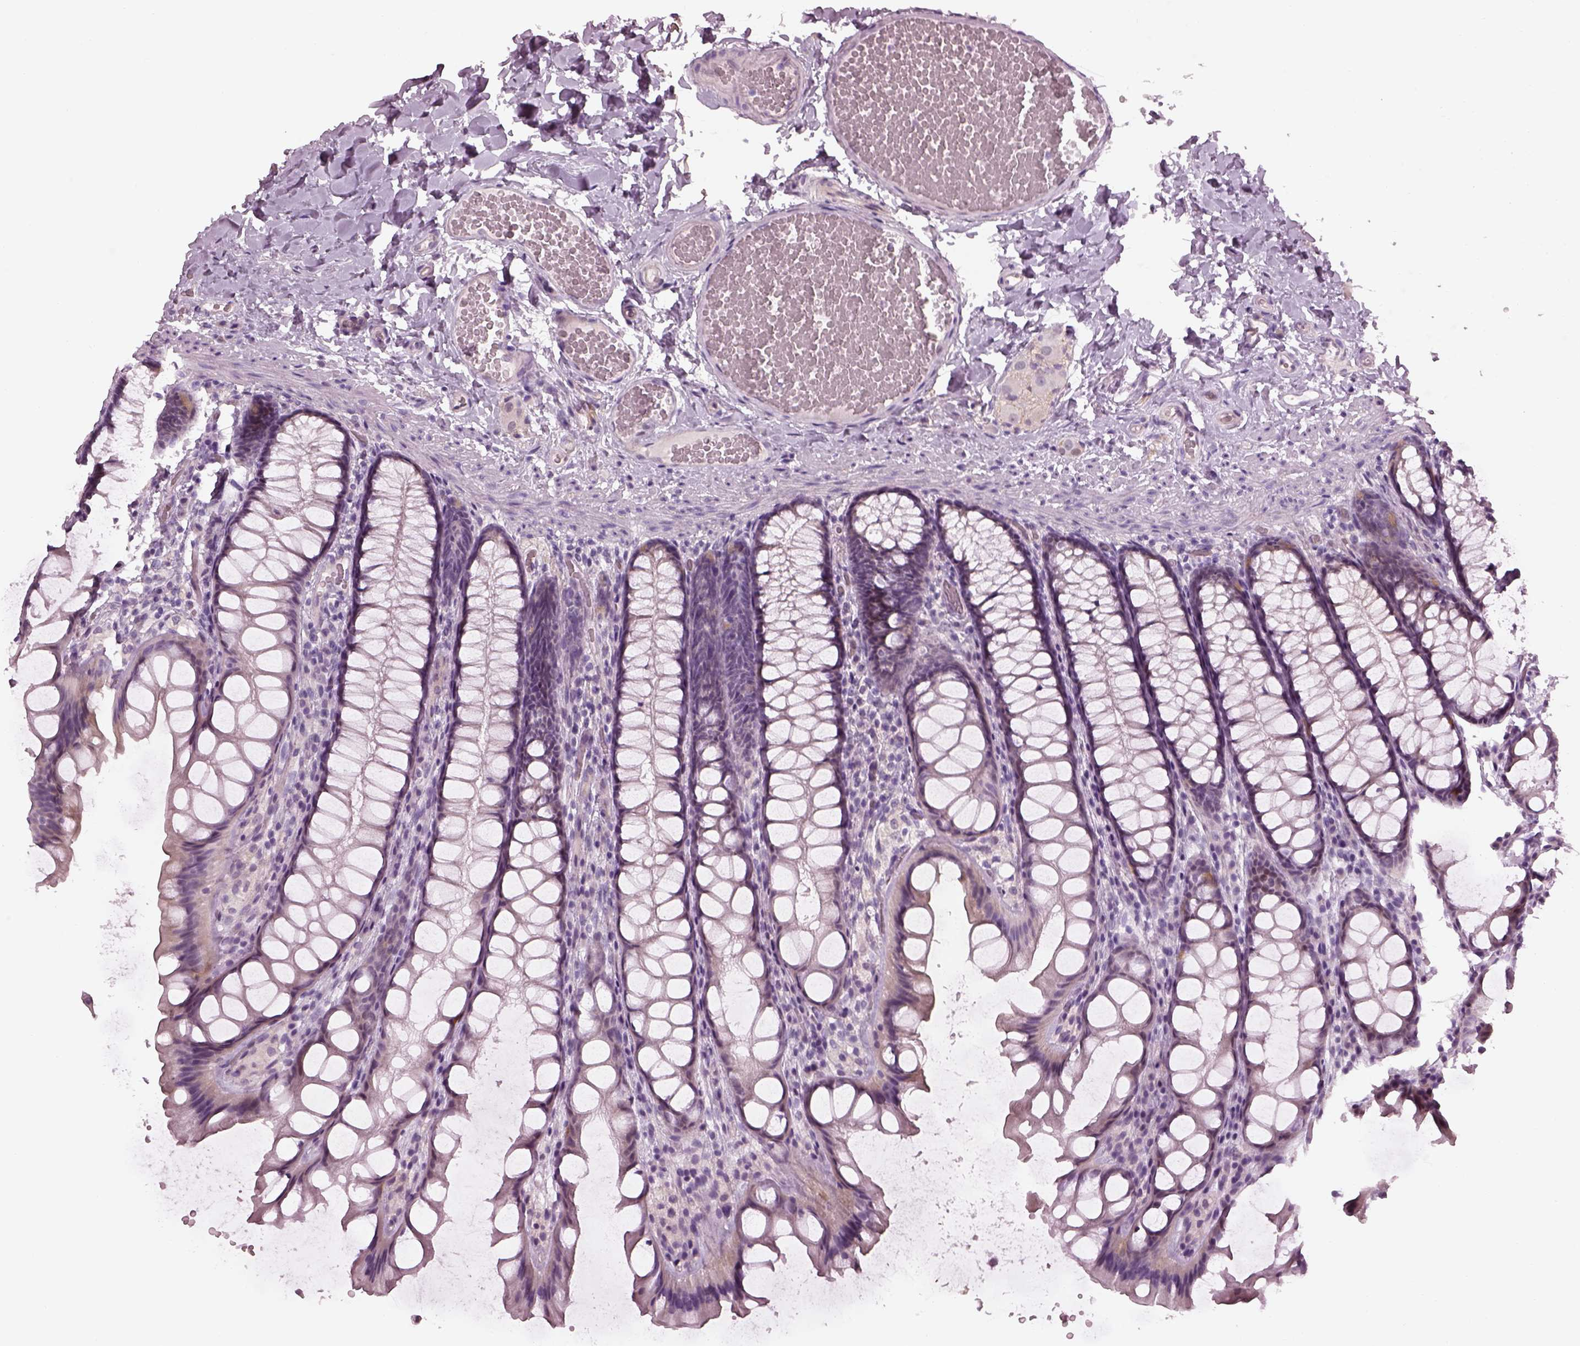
{"staining": {"intensity": "negative", "quantity": "none", "location": "none"}, "tissue": "colon", "cell_type": "Endothelial cells", "image_type": "normal", "snomed": [{"axis": "morphology", "description": "Normal tissue, NOS"}, {"axis": "topography", "description": "Colon"}], "caption": "A high-resolution micrograph shows IHC staining of unremarkable colon, which reveals no significant expression in endothelial cells.", "gene": "CACNG4", "patient": {"sex": "male", "age": 47}}